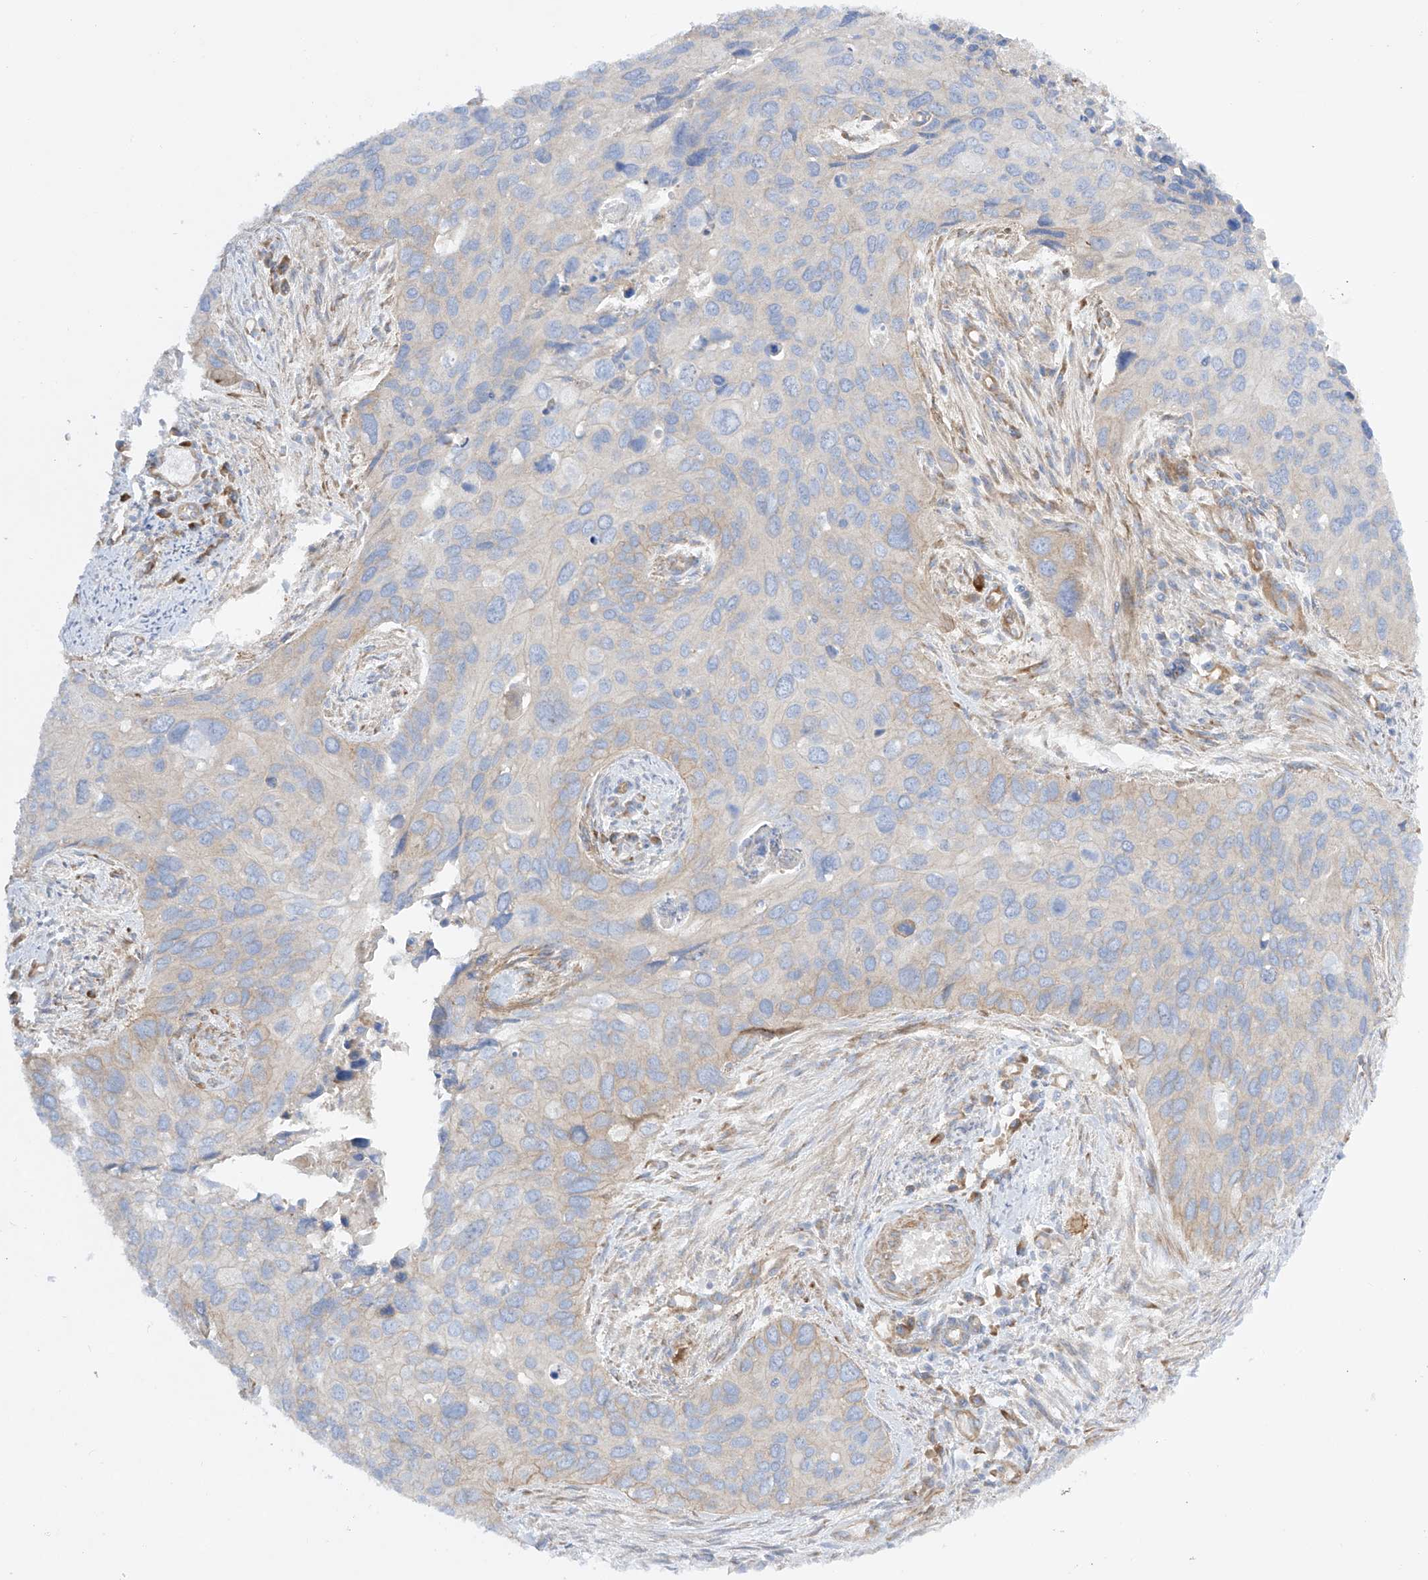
{"staining": {"intensity": "negative", "quantity": "none", "location": "none"}, "tissue": "cervical cancer", "cell_type": "Tumor cells", "image_type": "cancer", "snomed": [{"axis": "morphology", "description": "Squamous cell carcinoma, NOS"}, {"axis": "topography", "description": "Cervix"}], "caption": "Immunohistochemistry (IHC) image of cervical cancer (squamous cell carcinoma) stained for a protein (brown), which demonstrates no positivity in tumor cells.", "gene": "LCA5", "patient": {"sex": "female", "age": 55}}